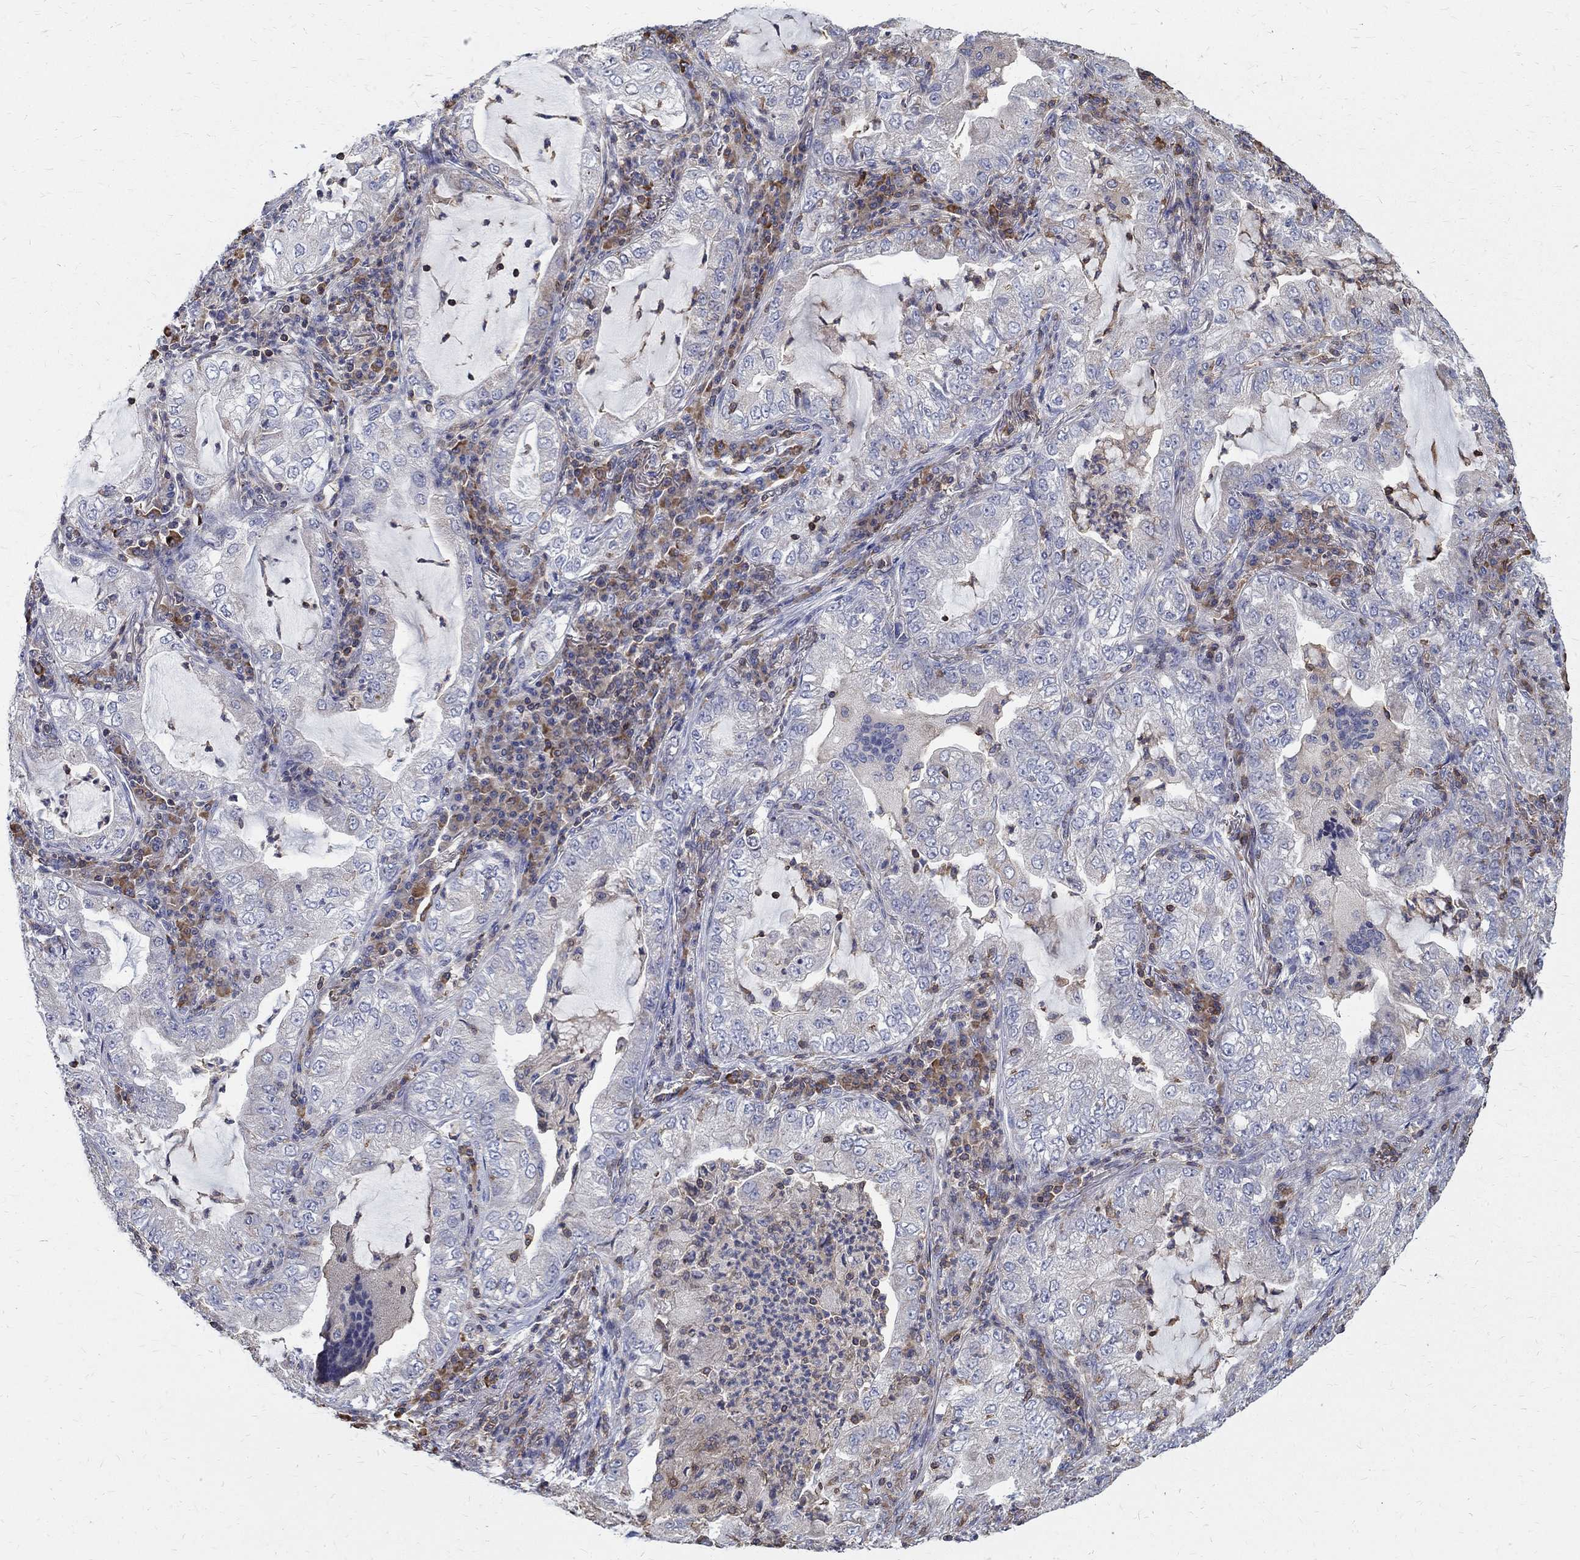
{"staining": {"intensity": "negative", "quantity": "none", "location": "none"}, "tissue": "lung cancer", "cell_type": "Tumor cells", "image_type": "cancer", "snomed": [{"axis": "morphology", "description": "Adenocarcinoma, NOS"}, {"axis": "topography", "description": "Lung"}], "caption": "A photomicrograph of adenocarcinoma (lung) stained for a protein displays no brown staining in tumor cells.", "gene": "AGAP2", "patient": {"sex": "female", "age": 73}}